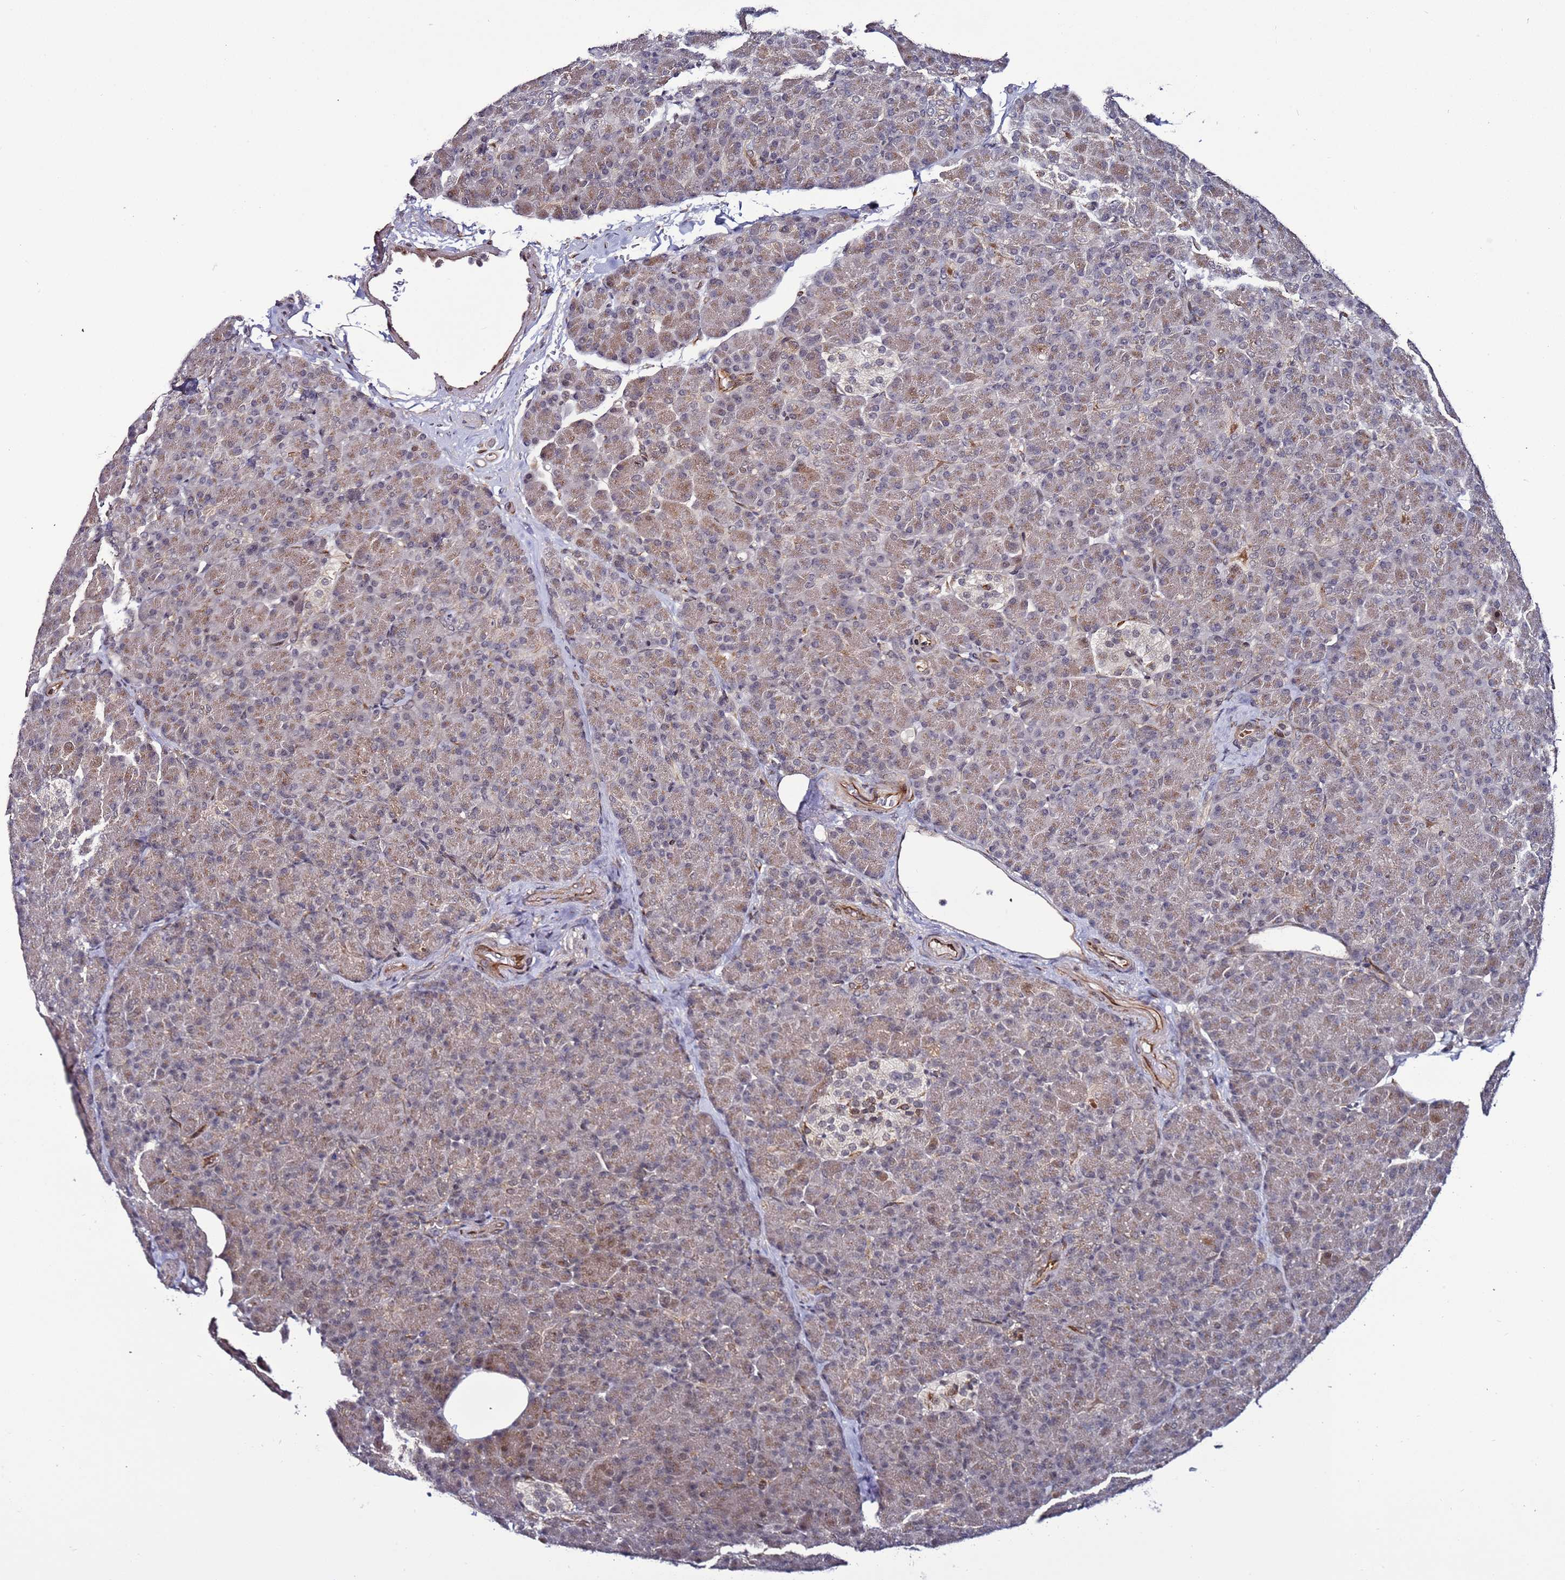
{"staining": {"intensity": "moderate", "quantity": ">75%", "location": "cytoplasmic/membranous,nuclear"}, "tissue": "pancreas", "cell_type": "Exocrine glandular cells", "image_type": "normal", "snomed": [{"axis": "morphology", "description": "Normal tissue, NOS"}, {"axis": "topography", "description": "Pancreas"}], "caption": "Immunohistochemical staining of benign pancreas shows moderate cytoplasmic/membranous,nuclear protein expression in approximately >75% of exocrine glandular cells. (DAB (3,3'-diaminobenzidine) IHC, brown staining for protein, blue staining for nuclei).", "gene": "POLR2D", "patient": {"sex": "female", "age": 43}}